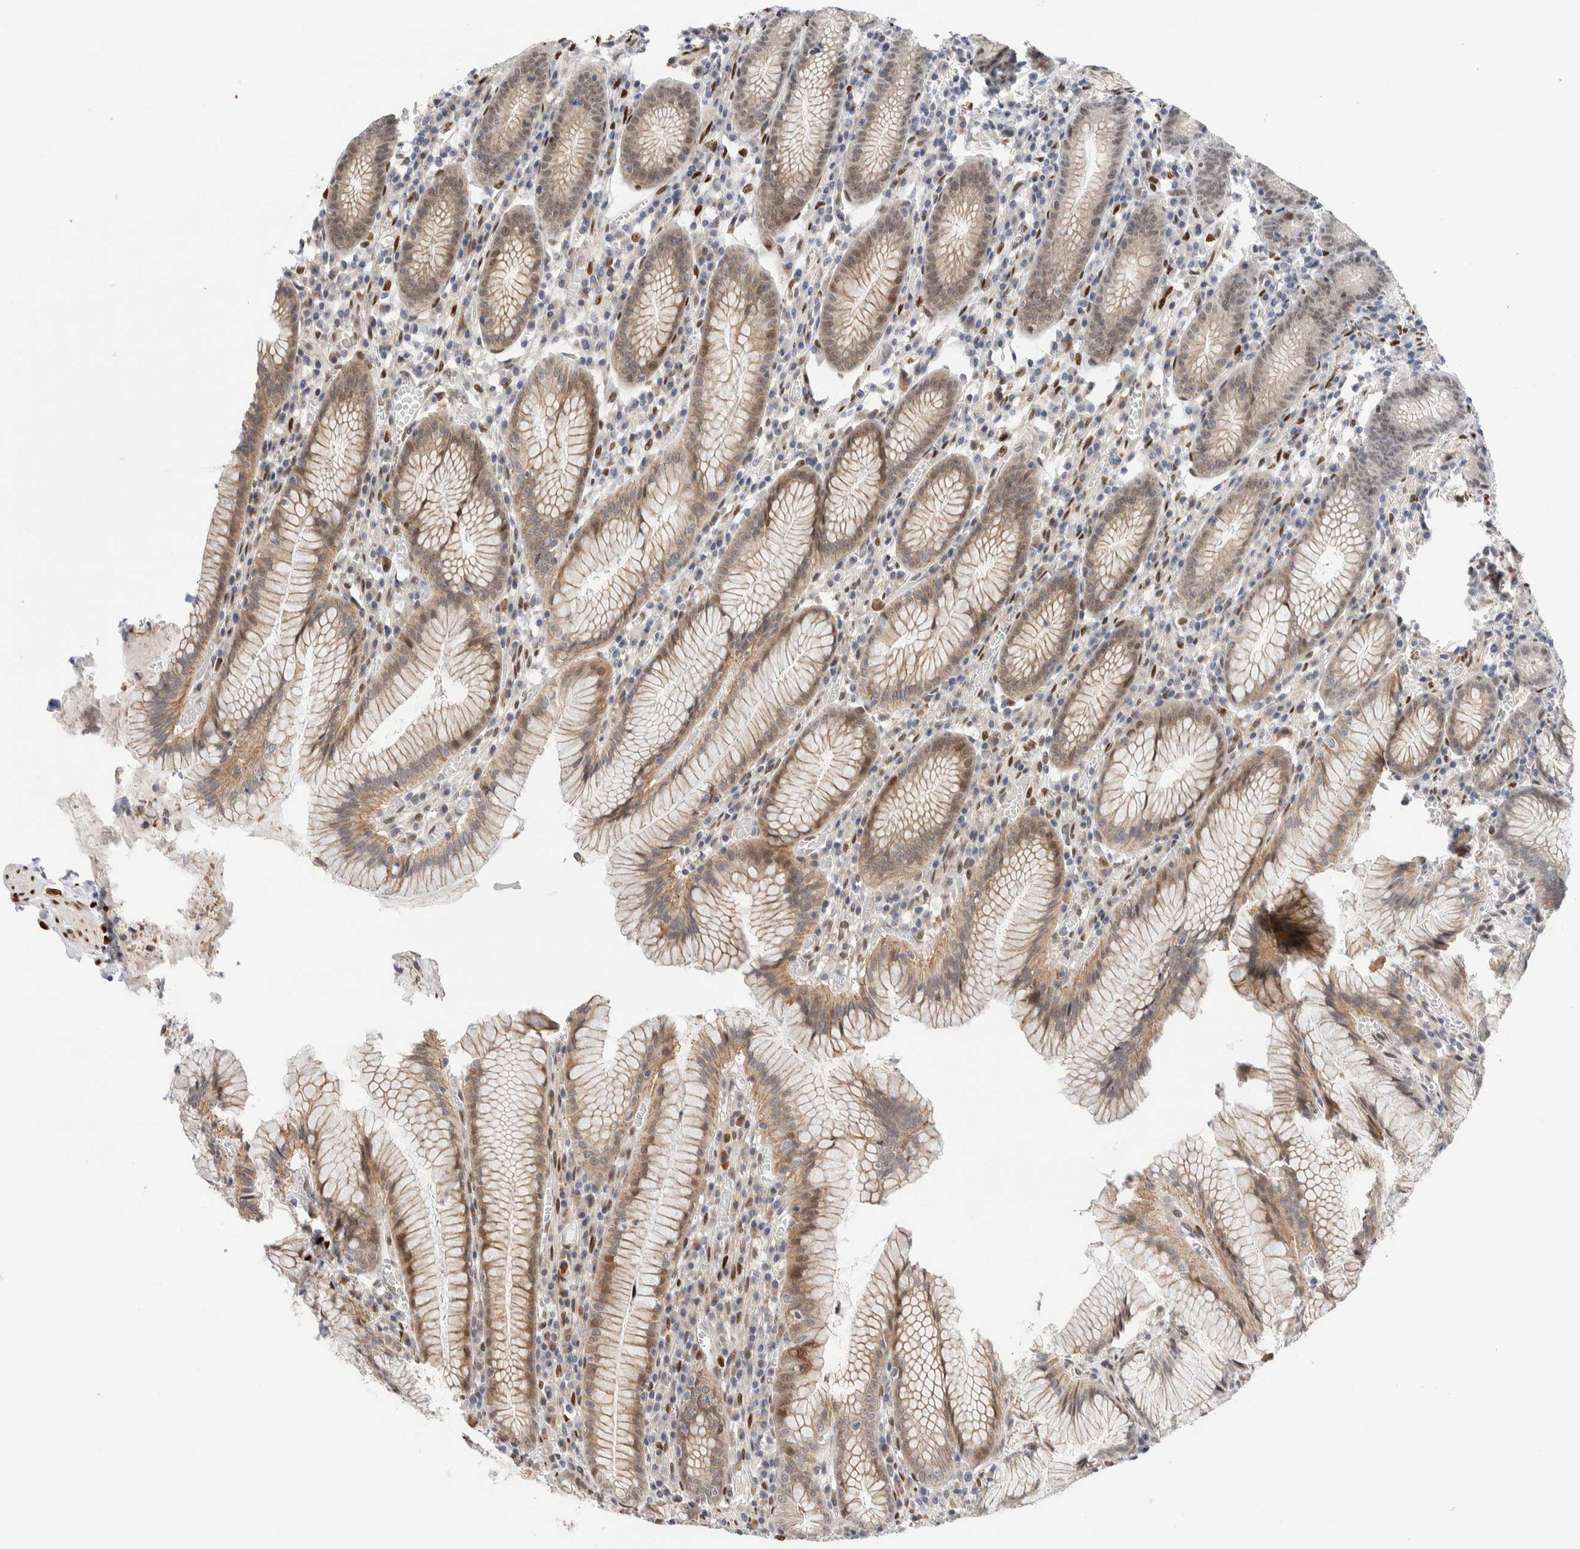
{"staining": {"intensity": "weak", "quantity": ">75%", "location": "cytoplasmic/membranous"}, "tissue": "stomach", "cell_type": "Glandular cells", "image_type": "normal", "snomed": [{"axis": "morphology", "description": "Normal tissue, NOS"}, {"axis": "topography", "description": "Stomach"}], "caption": "An immunohistochemistry (IHC) photomicrograph of benign tissue is shown. Protein staining in brown labels weak cytoplasmic/membranous positivity in stomach within glandular cells. The staining was performed using DAB, with brown indicating positive protein expression. Nuclei are stained blue with hematoxylin.", "gene": "NSMAF", "patient": {"sex": "male", "age": 55}}